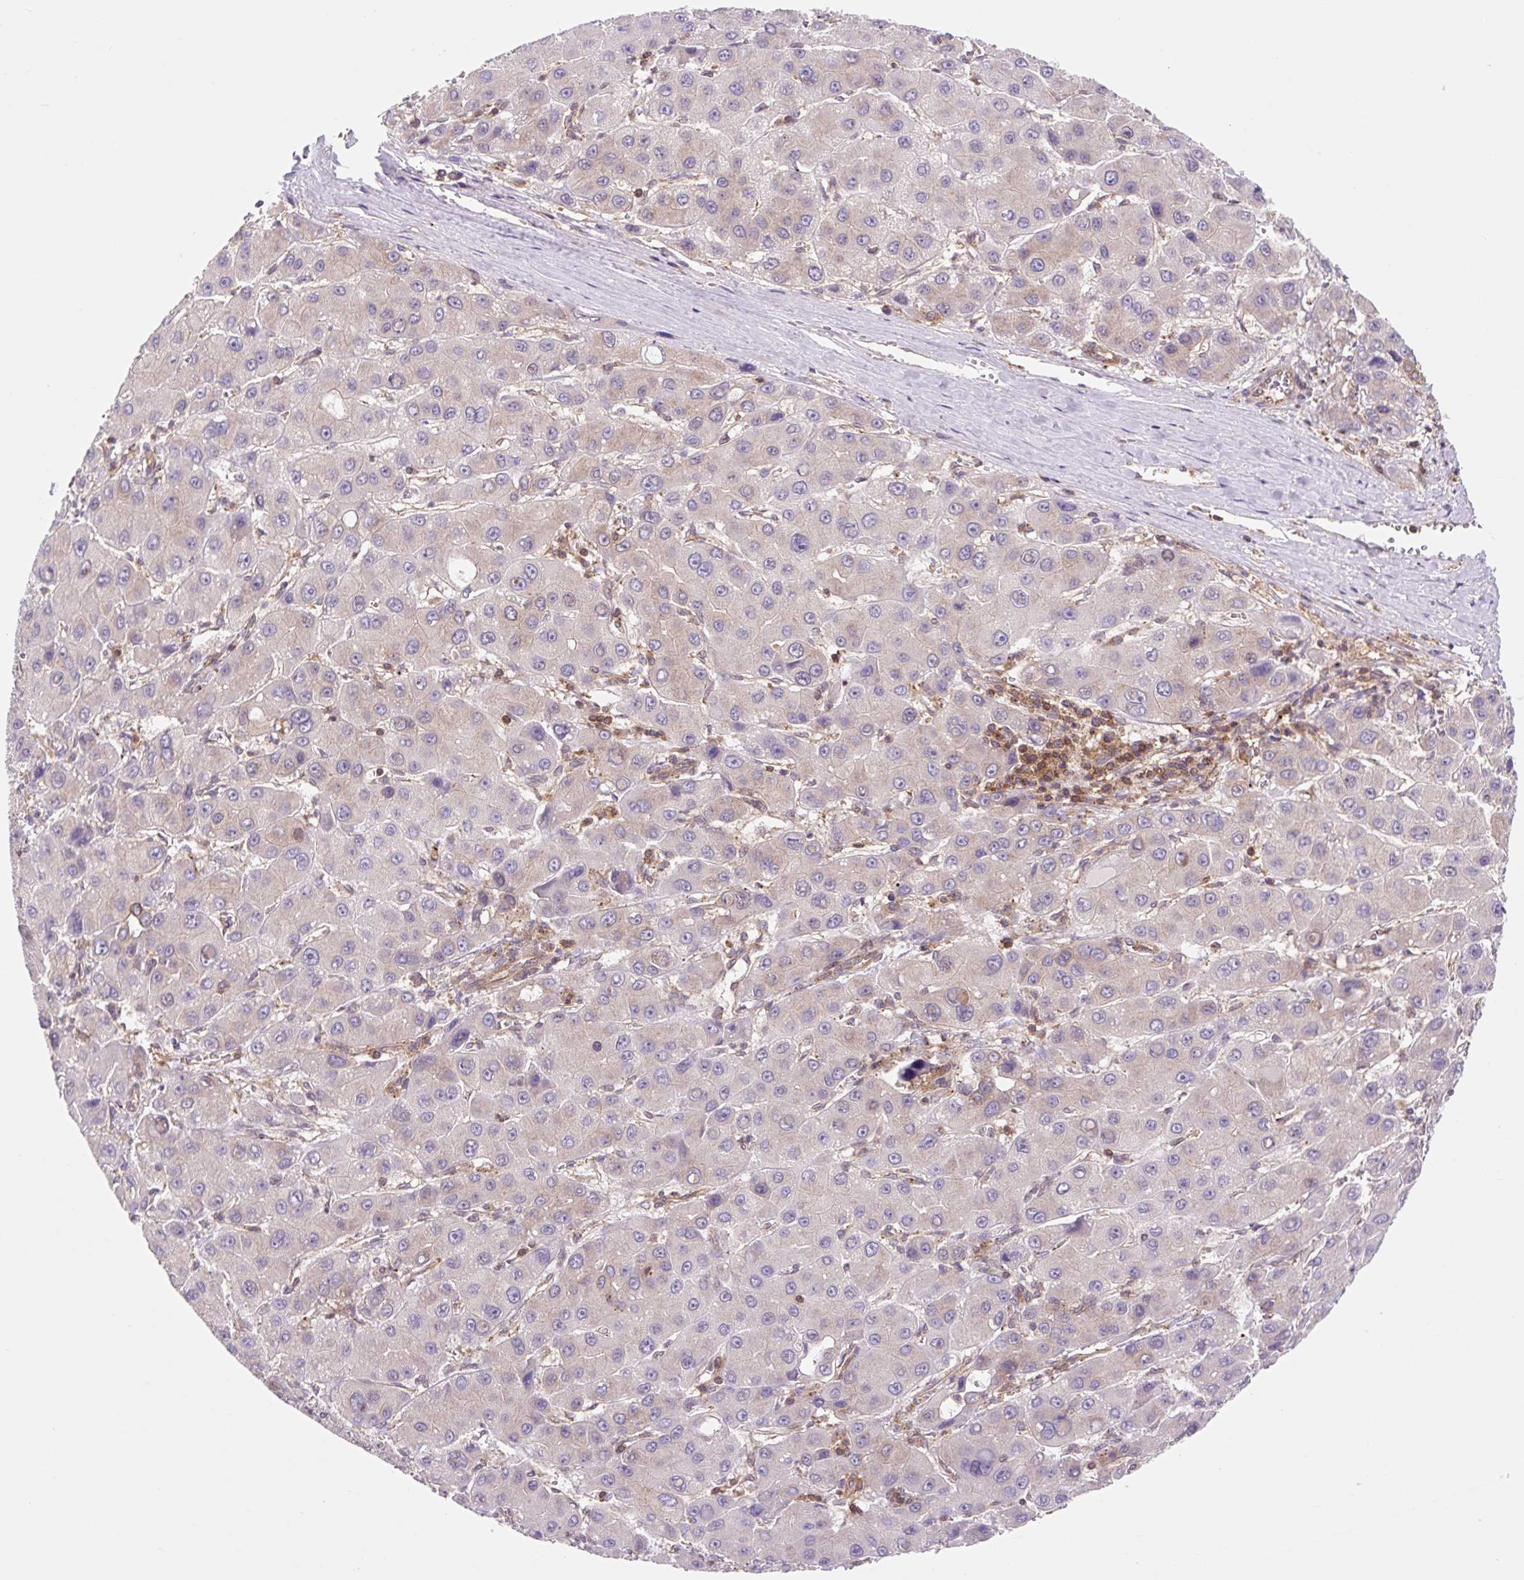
{"staining": {"intensity": "negative", "quantity": "none", "location": "none"}, "tissue": "liver cancer", "cell_type": "Tumor cells", "image_type": "cancer", "snomed": [{"axis": "morphology", "description": "Carcinoma, Hepatocellular, NOS"}, {"axis": "topography", "description": "Liver"}], "caption": "Human liver hepatocellular carcinoma stained for a protein using immunohistochemistry (IHC) reveals no positivity in tumor cells.", "gene": "VPS4A", "patient": {"sex": "male", "age": 55}}